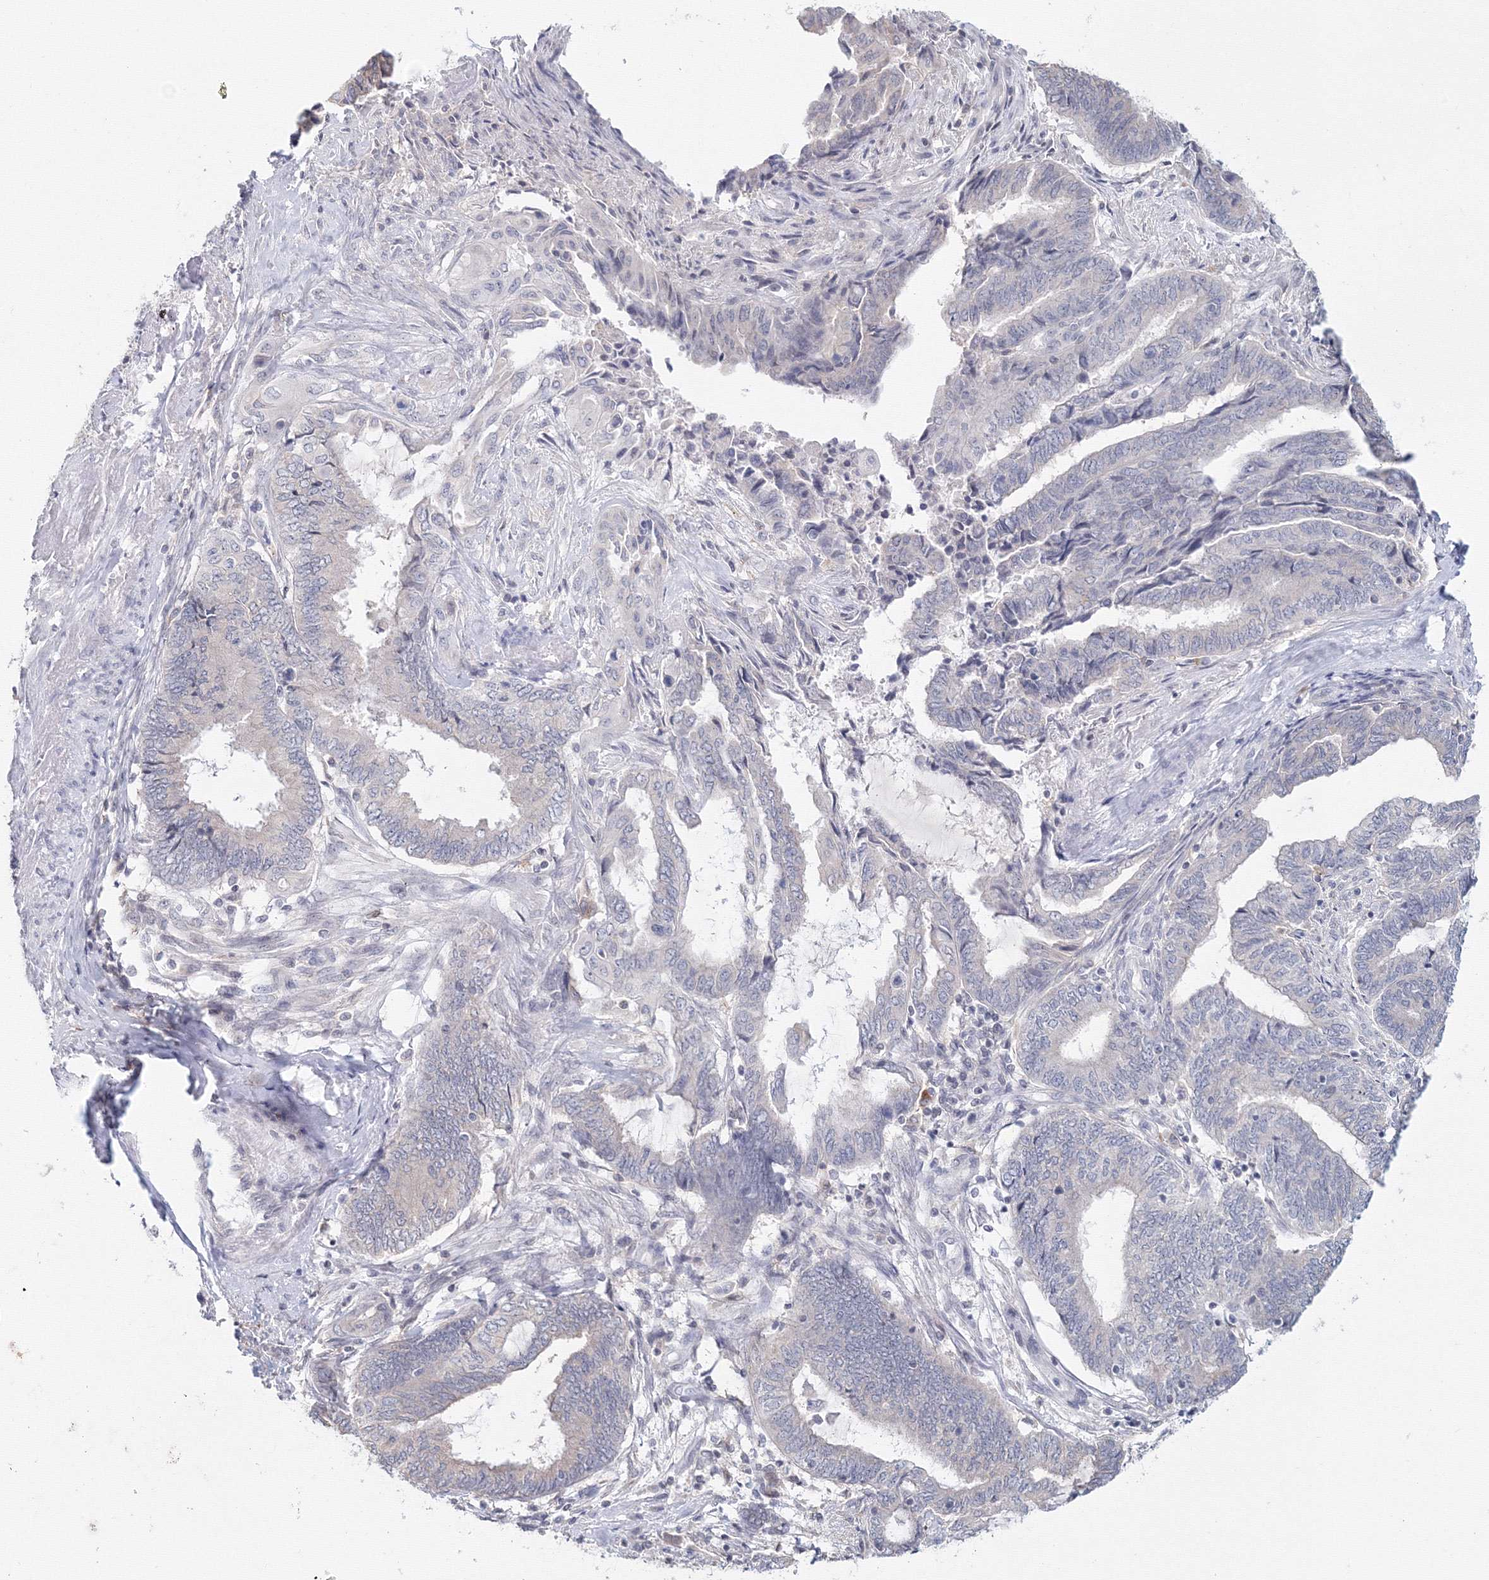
{"staining": {"intensity": "negative", "quantity": "none", "location": "none"}, "tissue": "endometrial cancer", "cell_type": "Tumor cells", "image_type": "cancer", "snomed": [{"axis": "morphology", "description": "Adenocarcinoma, NOS"}, {"axis": "topography", "description": "Uterus"}, {"axis": "topography", "description": "Endometrium"}], "caption": "The image shows no staining of tumor cells in adenocarcinoma (endometrial).", "gene": "SLC7A7", "patient": {"sex": "female", "age": 70}}